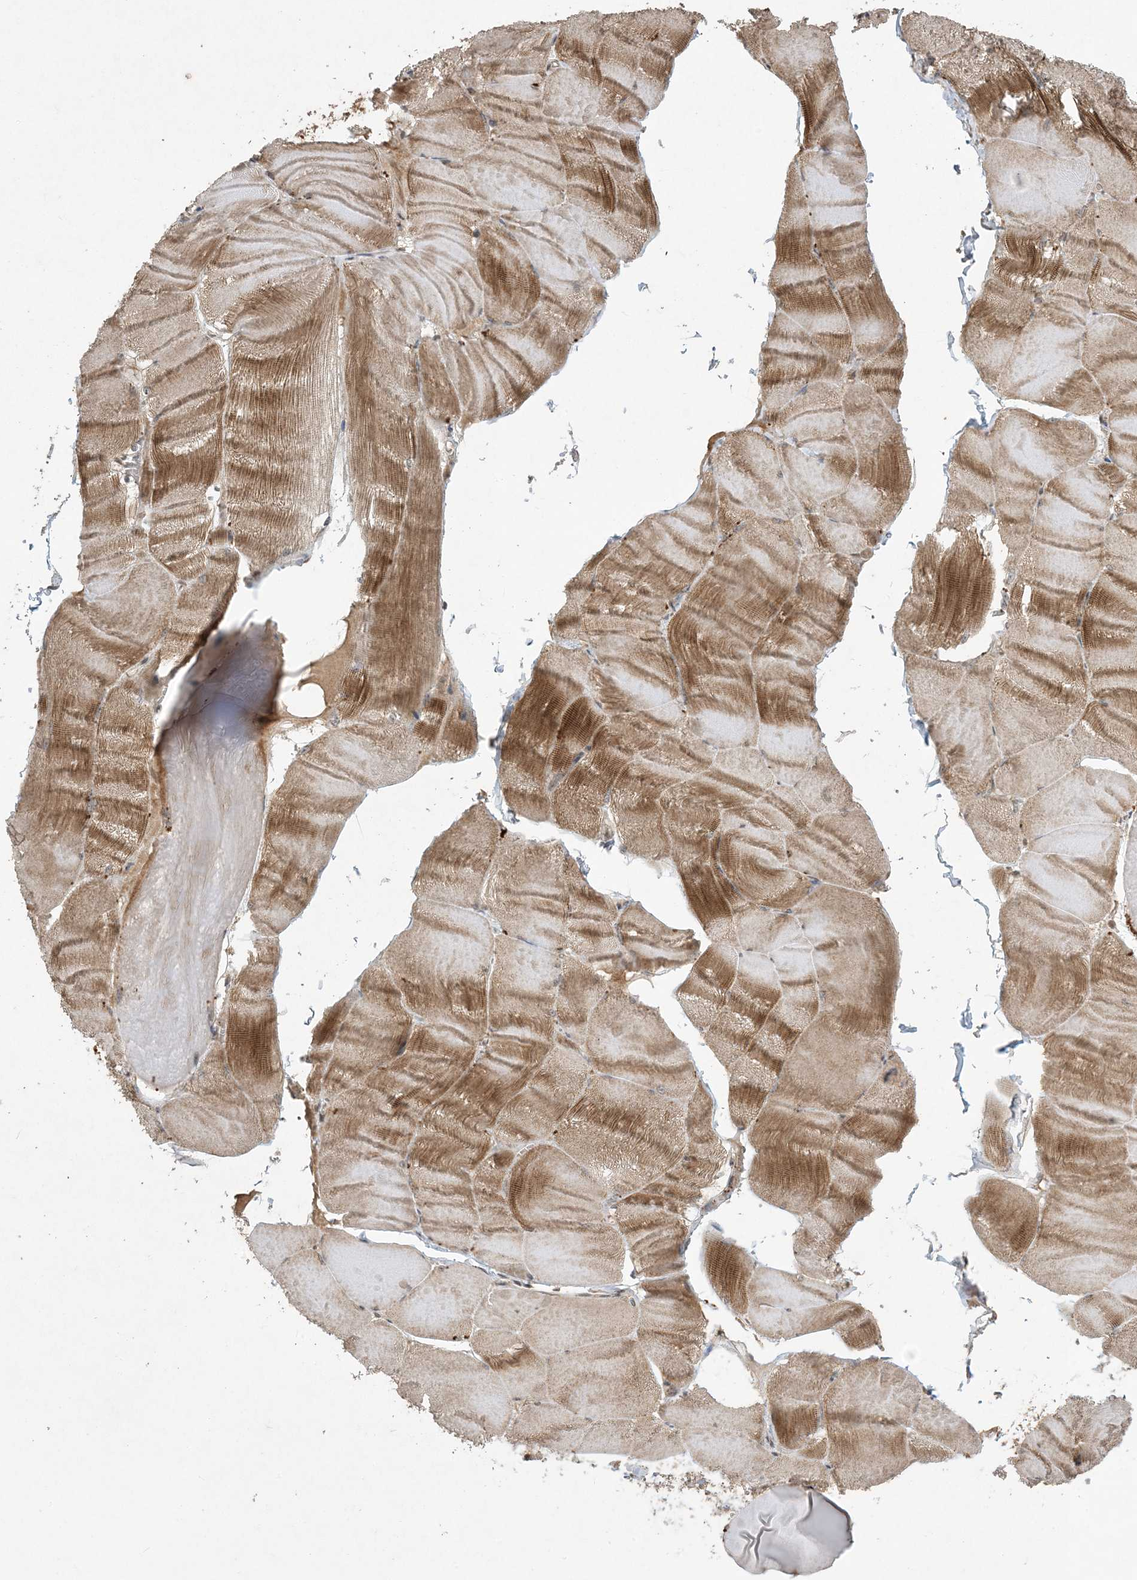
{"staining": {"intensity": "moderate", "quantity": ">75%", "location": "cytoplasmic/membranous"}, "tissue": "skeletal muscle", "cell_type": "Myocytes", "image_type": "normal", "snomed": [{"axis": "morphology", "description": "Normal tissue, NOS"}, {"axis": "morphology", "description": "Basal cell carcinoma"}, {"axis": "topography", "description": "Skeletal muscle"}], "caption": "IHC photomicrograph of benign human skeletal muscle stained for a protein (brown), which reveals medium levels of moderate cytoplasmic/membranous positivity in approximately >75% of myocytes.", "gene": "EFCAB8", "patient": {"sex": "female", "age": 64}}